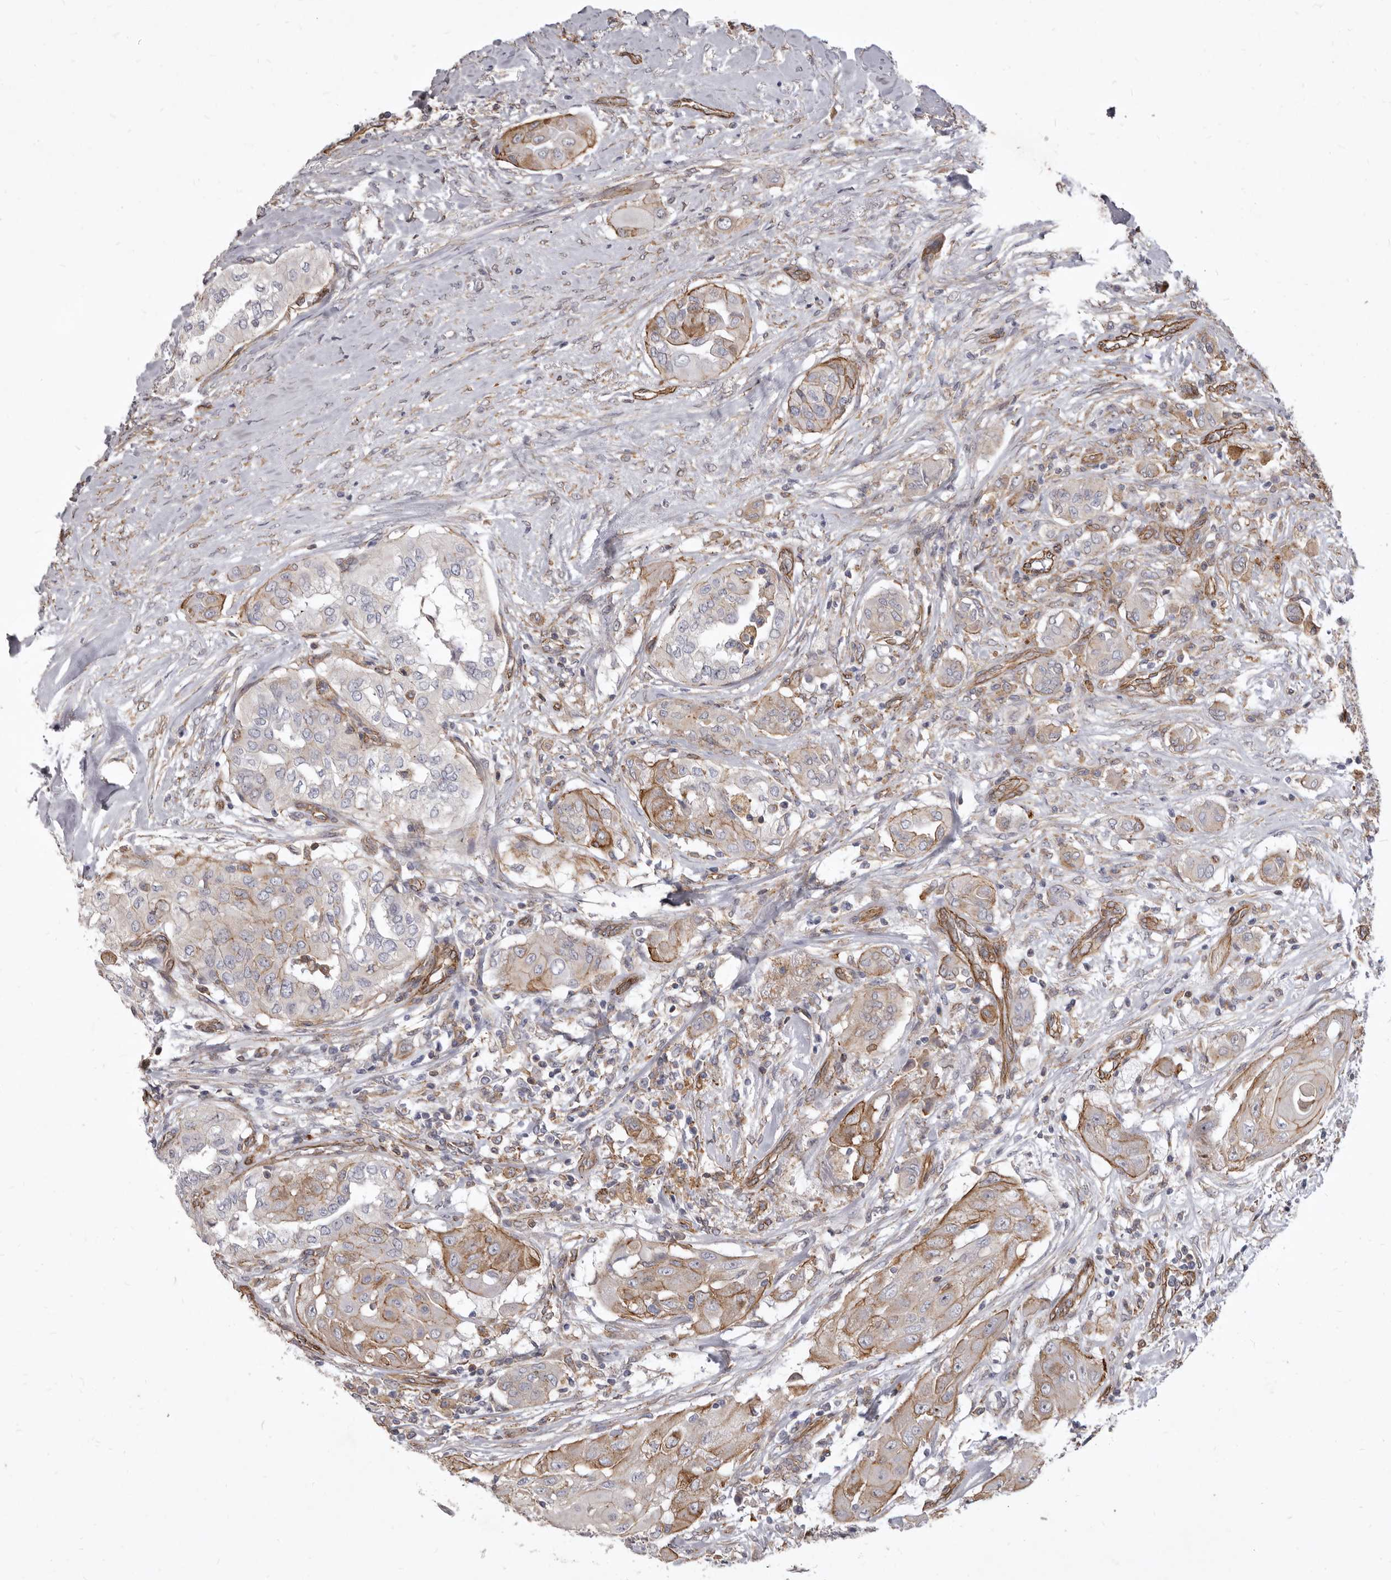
{"staining": {"intensity": "moderate", "quantity": "25%-75%", "location": "cytoplasmic/membranous"}, "tissue": "thyroid cancer", "cell_type": "Tumor cells", "image_type": "cancer", "snomed": [{"axis": "morphology", "description": "Papillary adenocarcinoma, NOS"}, {"axis": "topography", "description": "Thyroid gland"}], "caption": "High-power microscopy captured an immunohistochemistry photomicrograph of thyroid cancer (papillary adenocarcinoma), revealing moderate cytoplasmic/membranous positivity in about 25%-75% of tumor cells. Nuclei are stained in blue.", "gene": "P2RX6", "patient": {"sex": "female", "age": 59}}